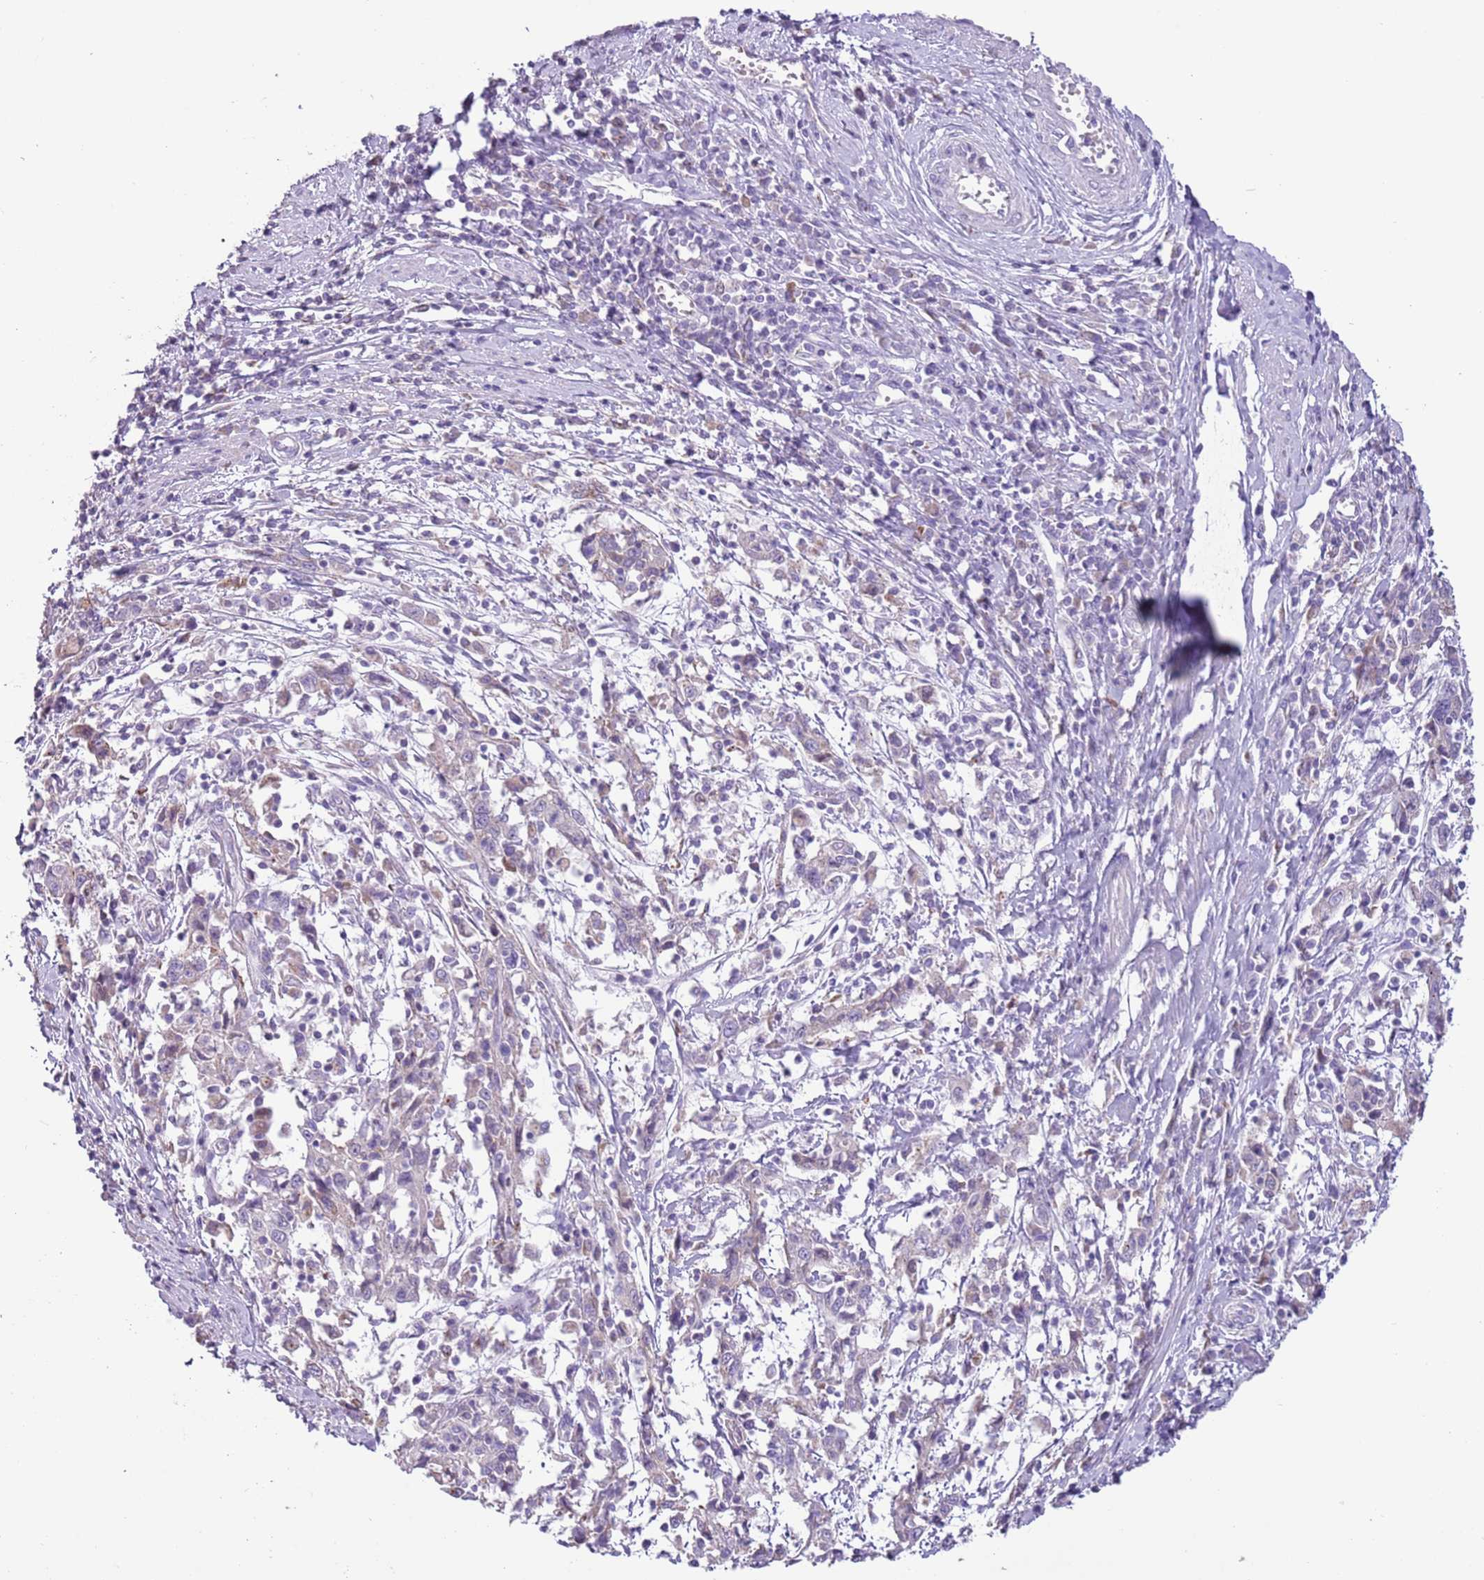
{"staining": {"intensity": "negative", "quantity": "none", "location": "none"}, "tissue": "cervical cancer", "cell_type": "Tumor cells", "image_type": "cancer", "snomed": [{"axis": "morphology", "description": "Squamous cell carcinoma, NOS"}, {"axis": "topography", "description": "Cervix"}], "caption": "Immunohistochemistry of cervical cancer reveals no expression in tumor cells.", "gene": "ZNF697", "patient": {"sex": "female", "age": 46}}